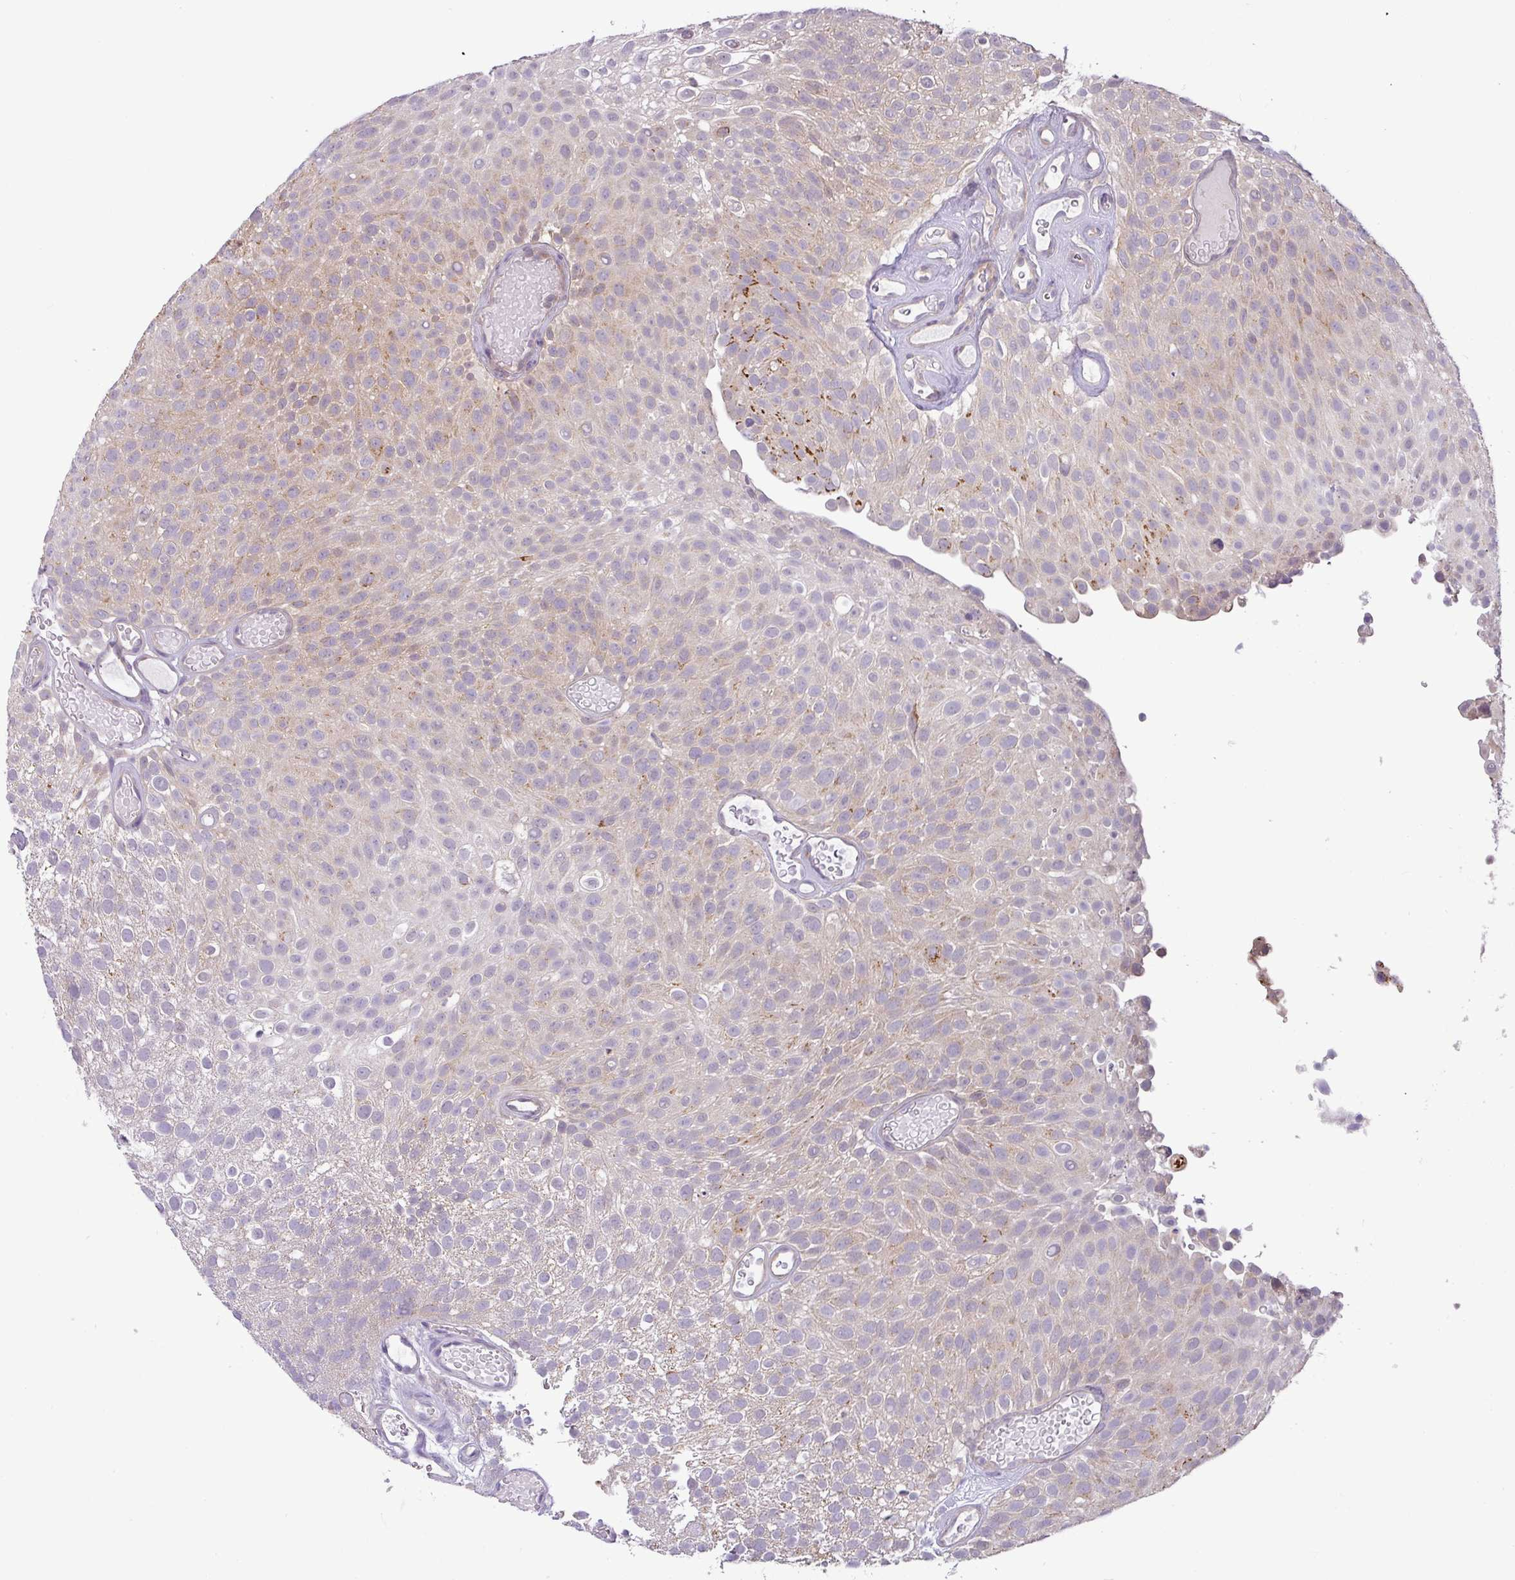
{"staining": {"intensity": "moderate", "quantity": "<25%", "location": "cytoplasmic/membranous"}, "tissue": "urothelial cancer", "cell_type": "Tumor cells", "image_type": "cancer", "snomed": [{"axis": "morphology", "description": "Urothelial carcinoma, Low grade"}, {"axis": "topography", "description": "Urinary bladder"}], "caption": "Immunohistochemical staining of urothelial cancer displays low levels of moderate cytoplasmic/membranous positivity in about <25% of tumor cells.", "gene": "GALNT12", "patient": {"sex": "male", "age": 78}}